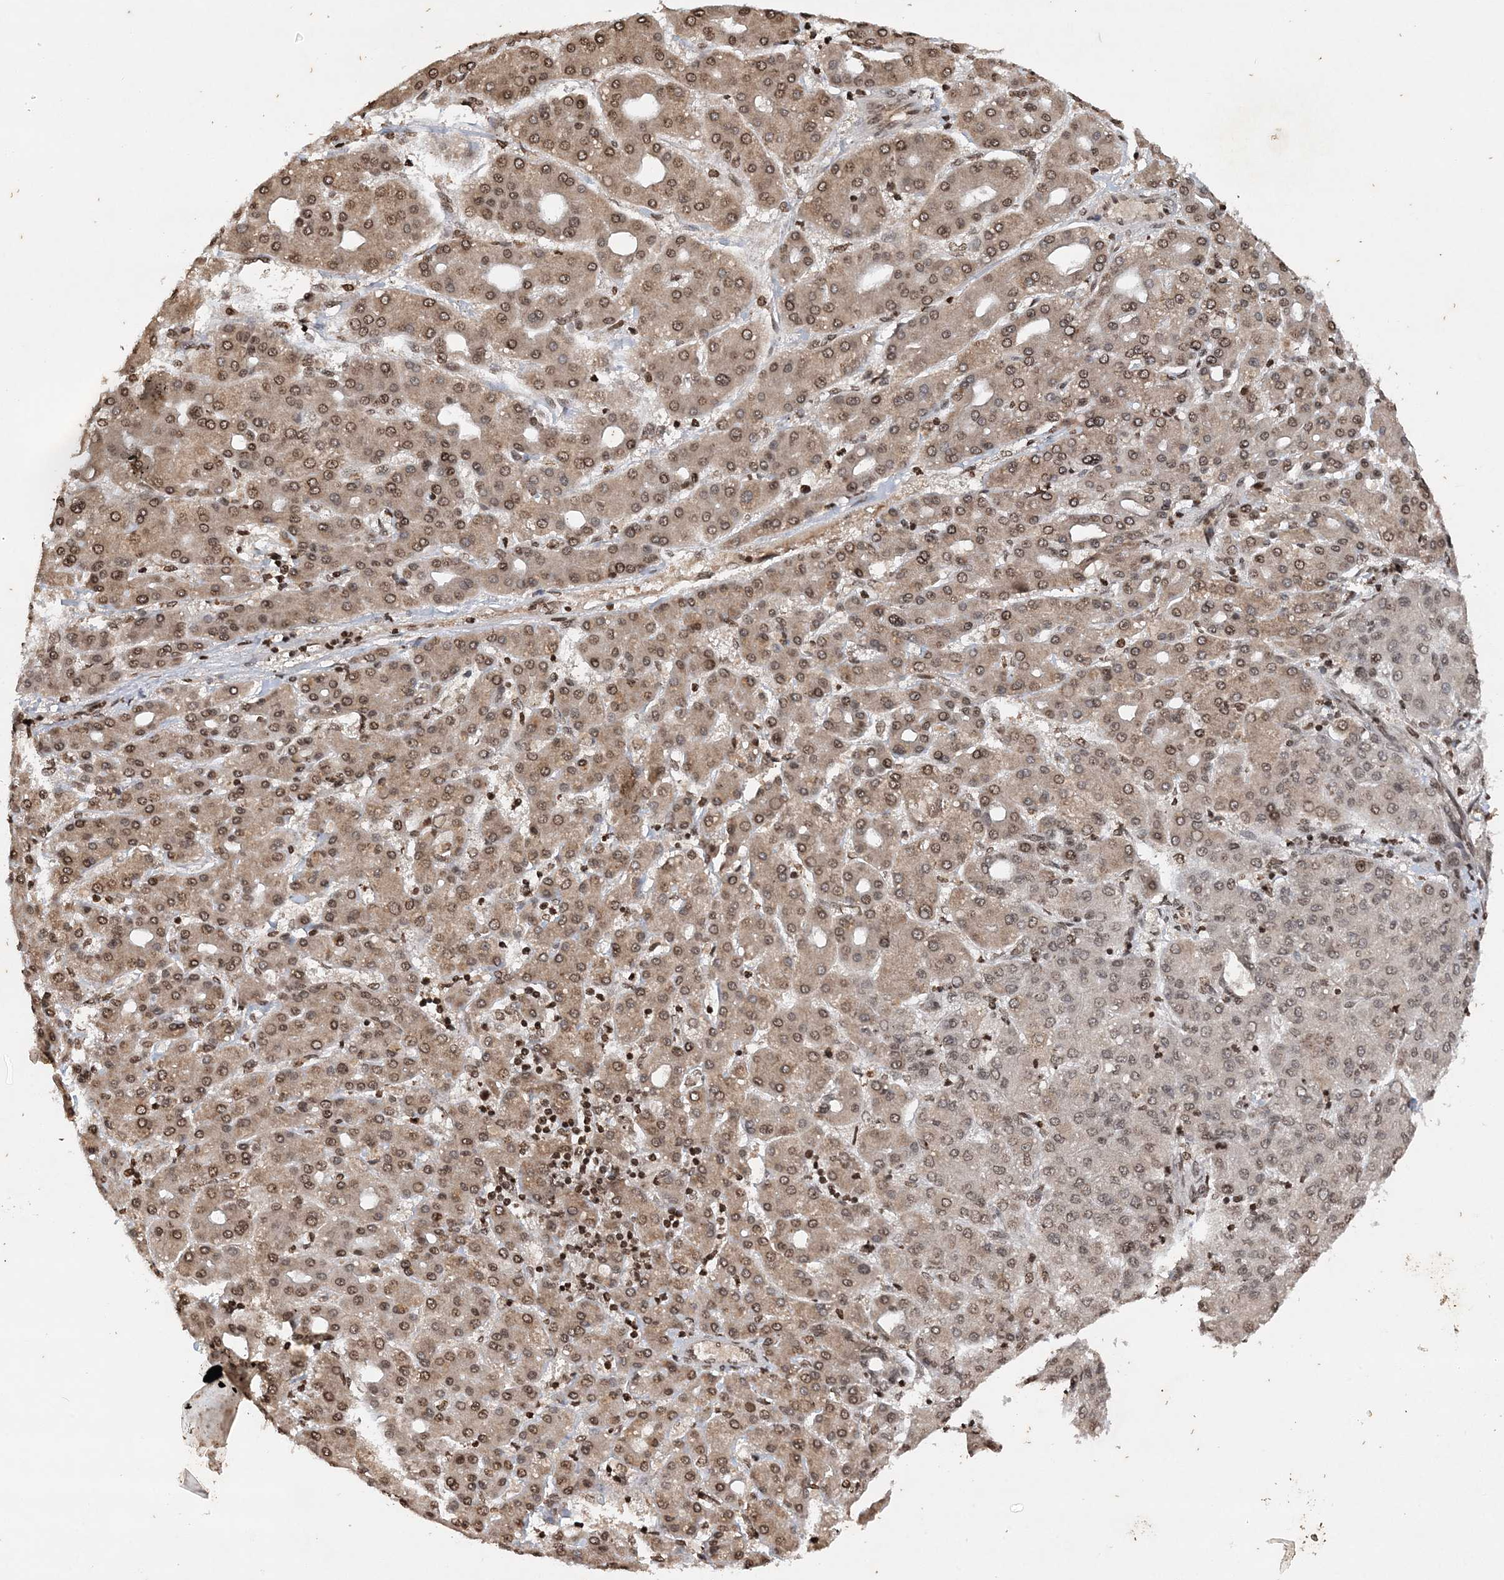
{"staining": {"intensity": "moderate", "quantity": ">75%", "location": "cytoplasmic/membranous,nuclear"}, "tissue": "liver cancer", "cell_type": "Tumor cells", "image_type": "cancer", "snomed": [{"axis": "morphology", "description": "Carcinoma, Hepatocellular, NOS"}, {"axis": "topography", "description": "Liver"}], "caption": "Tumor cells display medium levels of moderate cytoplasmic/membranous and nuclear staining in approximately >75% of cells in human hepatocellular carcinoma (liver).", "gene": "NEDD9", "patient": {"sex": "male", "age": 65}}